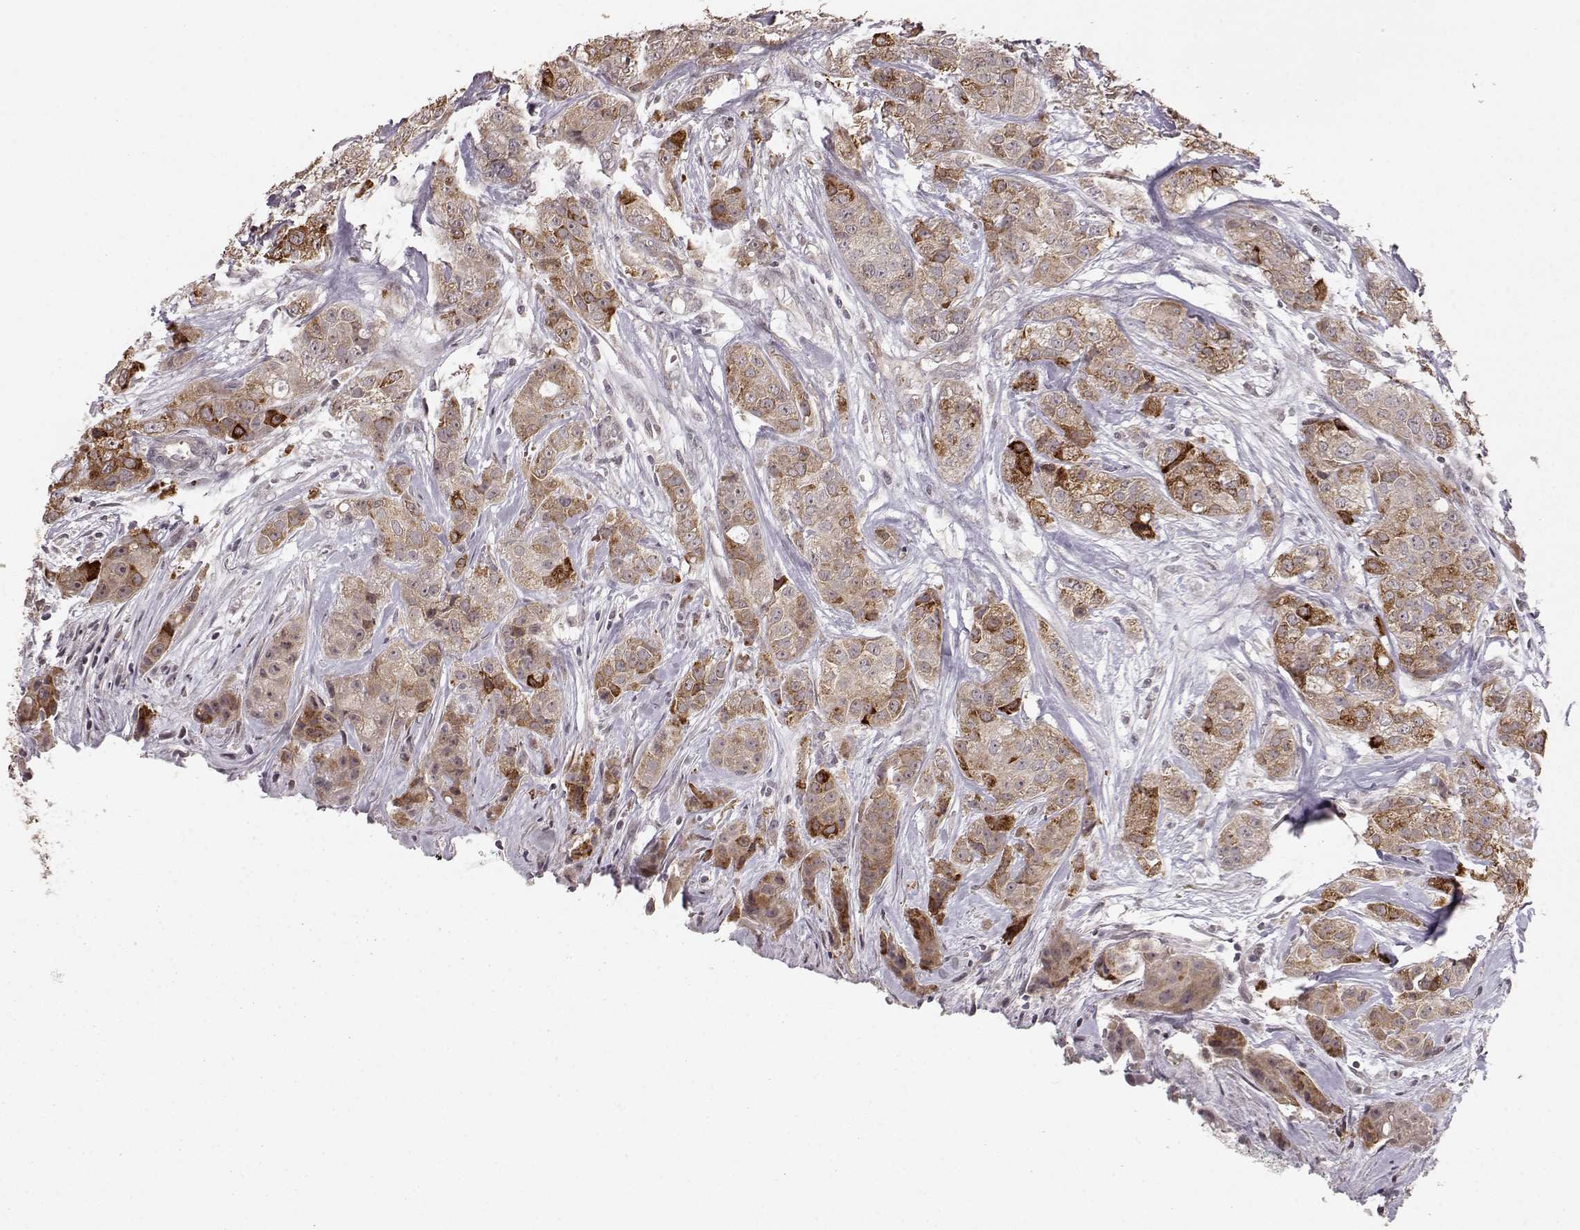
{"staining": {"intensity": "moderate", "quantity": ">75%", "location": "cytoplasmic/membranous"}, "tissue": "breast cancer", "cell_type": "Tumor cells", "image_type": "cancer", "snomed": [{"axis": "morphology", "description": "Duct carcinoma"}, {"axis": "topography", "description": "Breast"}], "caption": "This image shows breast cancer (invasive ductal carcinoma) stained with immunohistochemistry (IHC) to label a protein in brown. The cytoplasmic/membranous of tumor cells show moderate positivity for the protein. Nuclei are counter-stained blue.", "gene": "ELOVL5", "patient": {"sex": "female", "age": 43}}